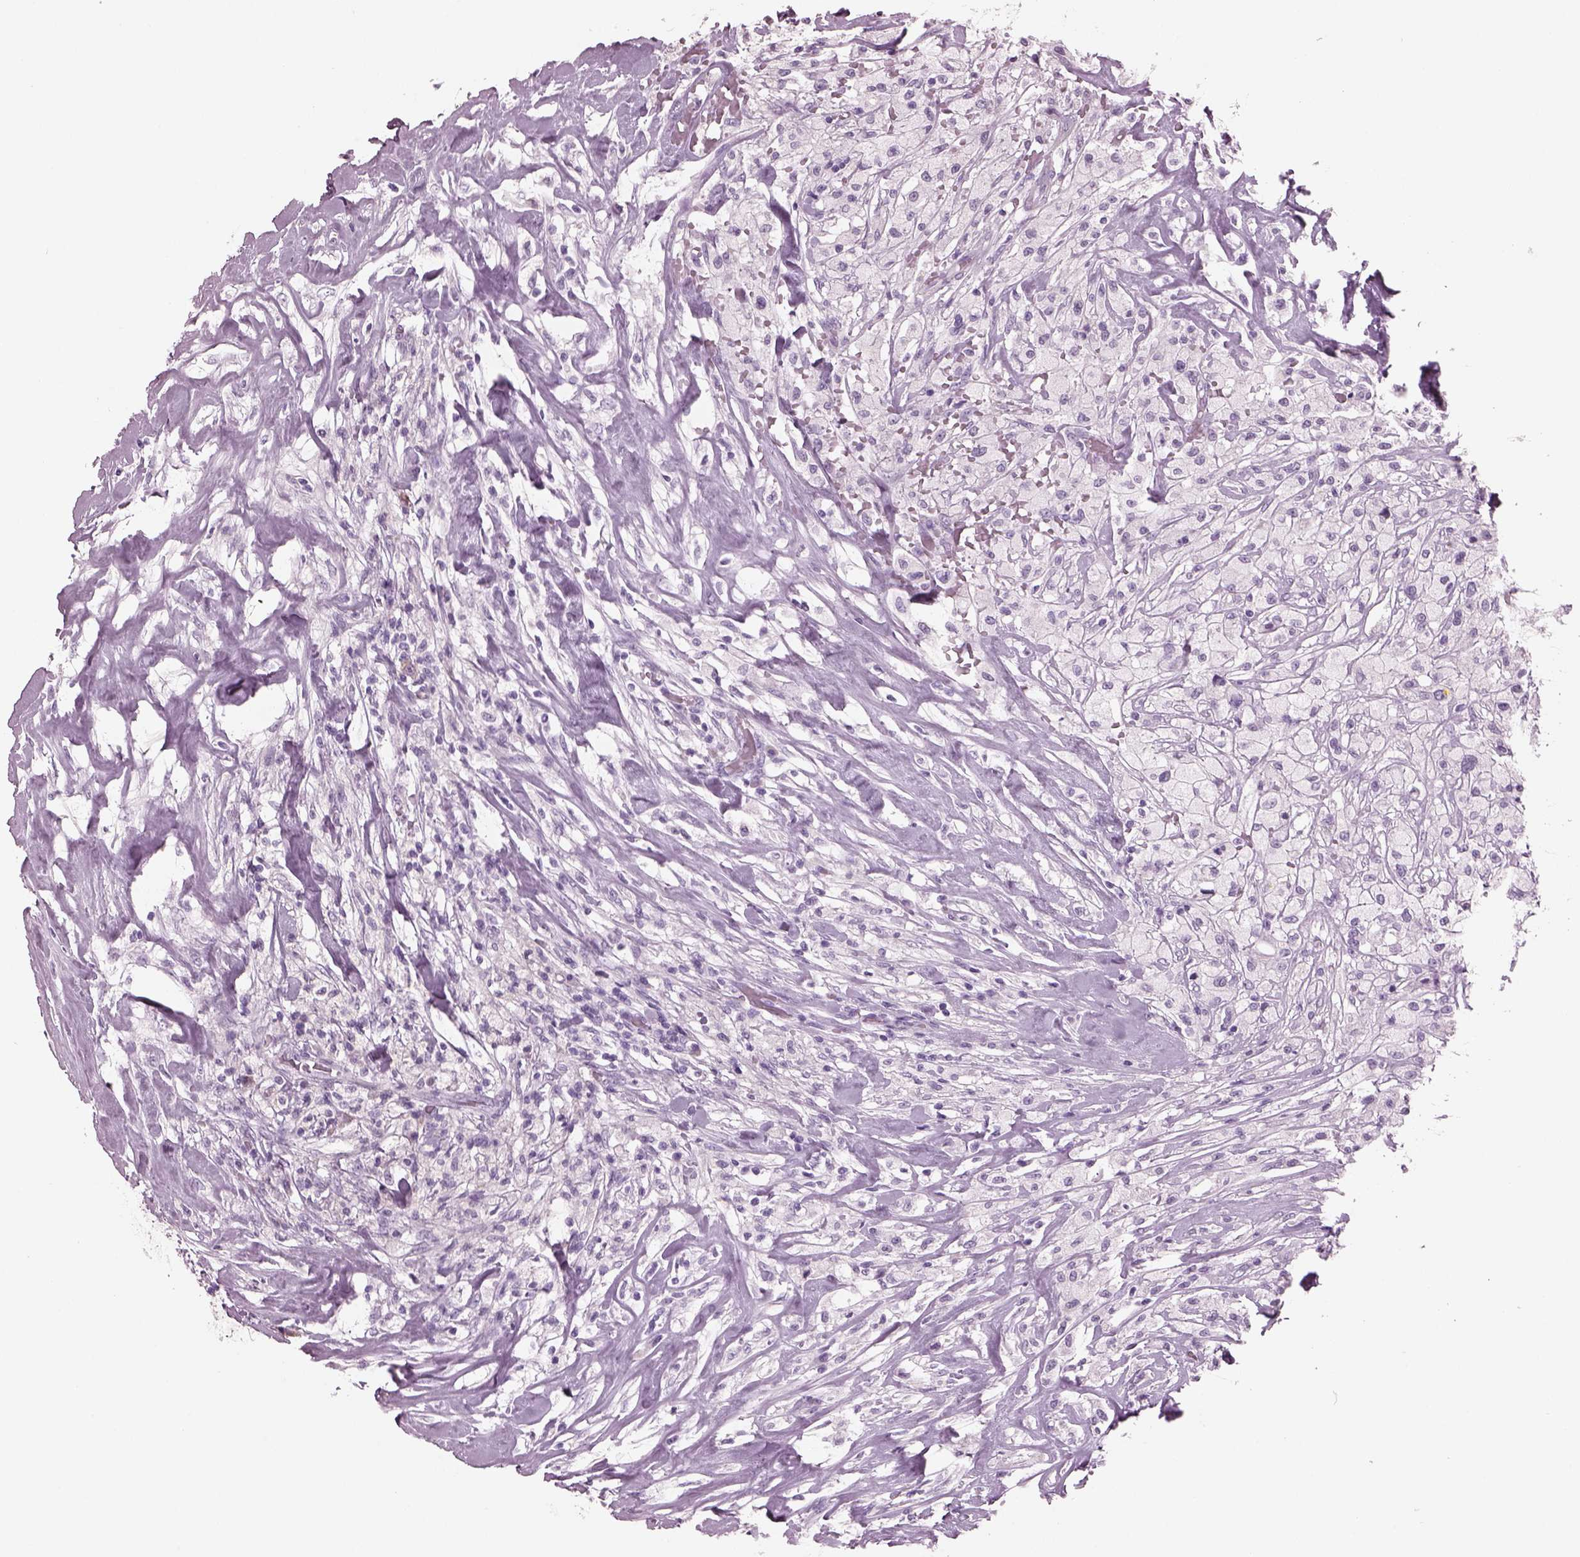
{"staining": {"intensity": "negative", "quantity": "none", "location": "none"}, "tissue": "testis cancer", "cell_type": "Tumor cells", "image_type": "cancer", "snomed": [{"axis": "morphology", "description": "Necrosis, NOS"}, {"axis": "morphology", "description": "Carcinoma, Embryonal, NOS"}, {"axis": "topography", "description": "Testis"}], "caption": "Testis cancer was stained to show a protein in brown. There is no significant staining in tumor cells. (Brightfield microscopy of DAB (3,3'-diaminobenzidine) immunohistochemistry at high magnification).", "gene": "CYLC1", "patient": {"sex": "male", "age": 19}}